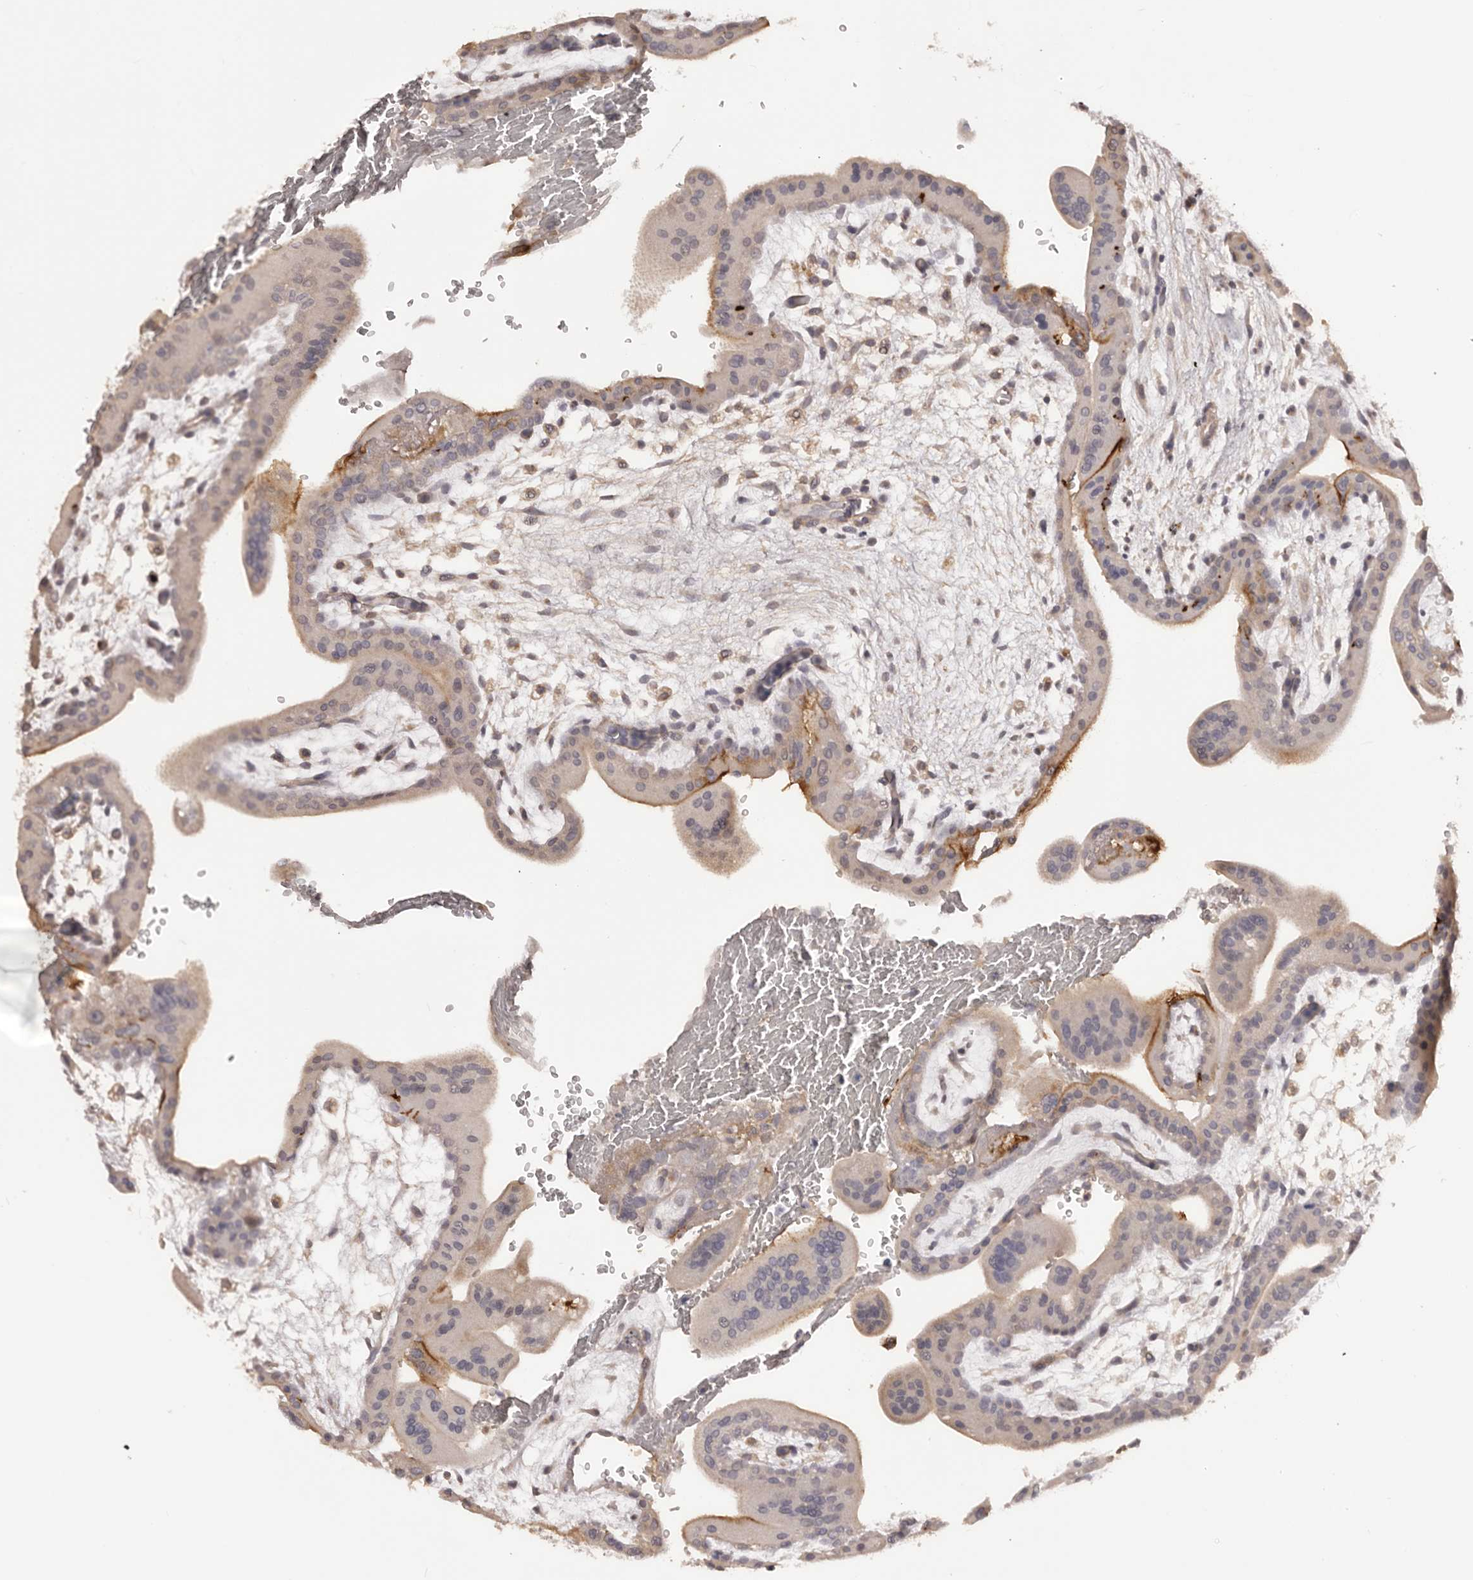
{"staining": {"intensity": "weak", "quantity": "25%-75%", "location": "cytoplasmic/membranous"}, "tissue": "placenta", "cell_type": "Trophoblastic cells", "image_type": "normal", "snomed": [{"axis": "morphology", "description": "Normal tissue, NOS"}, {"axis": "topography", "description": "Placenta"}], "caption": "Weak cytoplasmic/membranous expression for a protein is seen in about 25%-75% of trophoblastic cells of normal placenta using IHC.", "gene": "KCNJ8", "patient": {"sex": "female", "age": 35}}